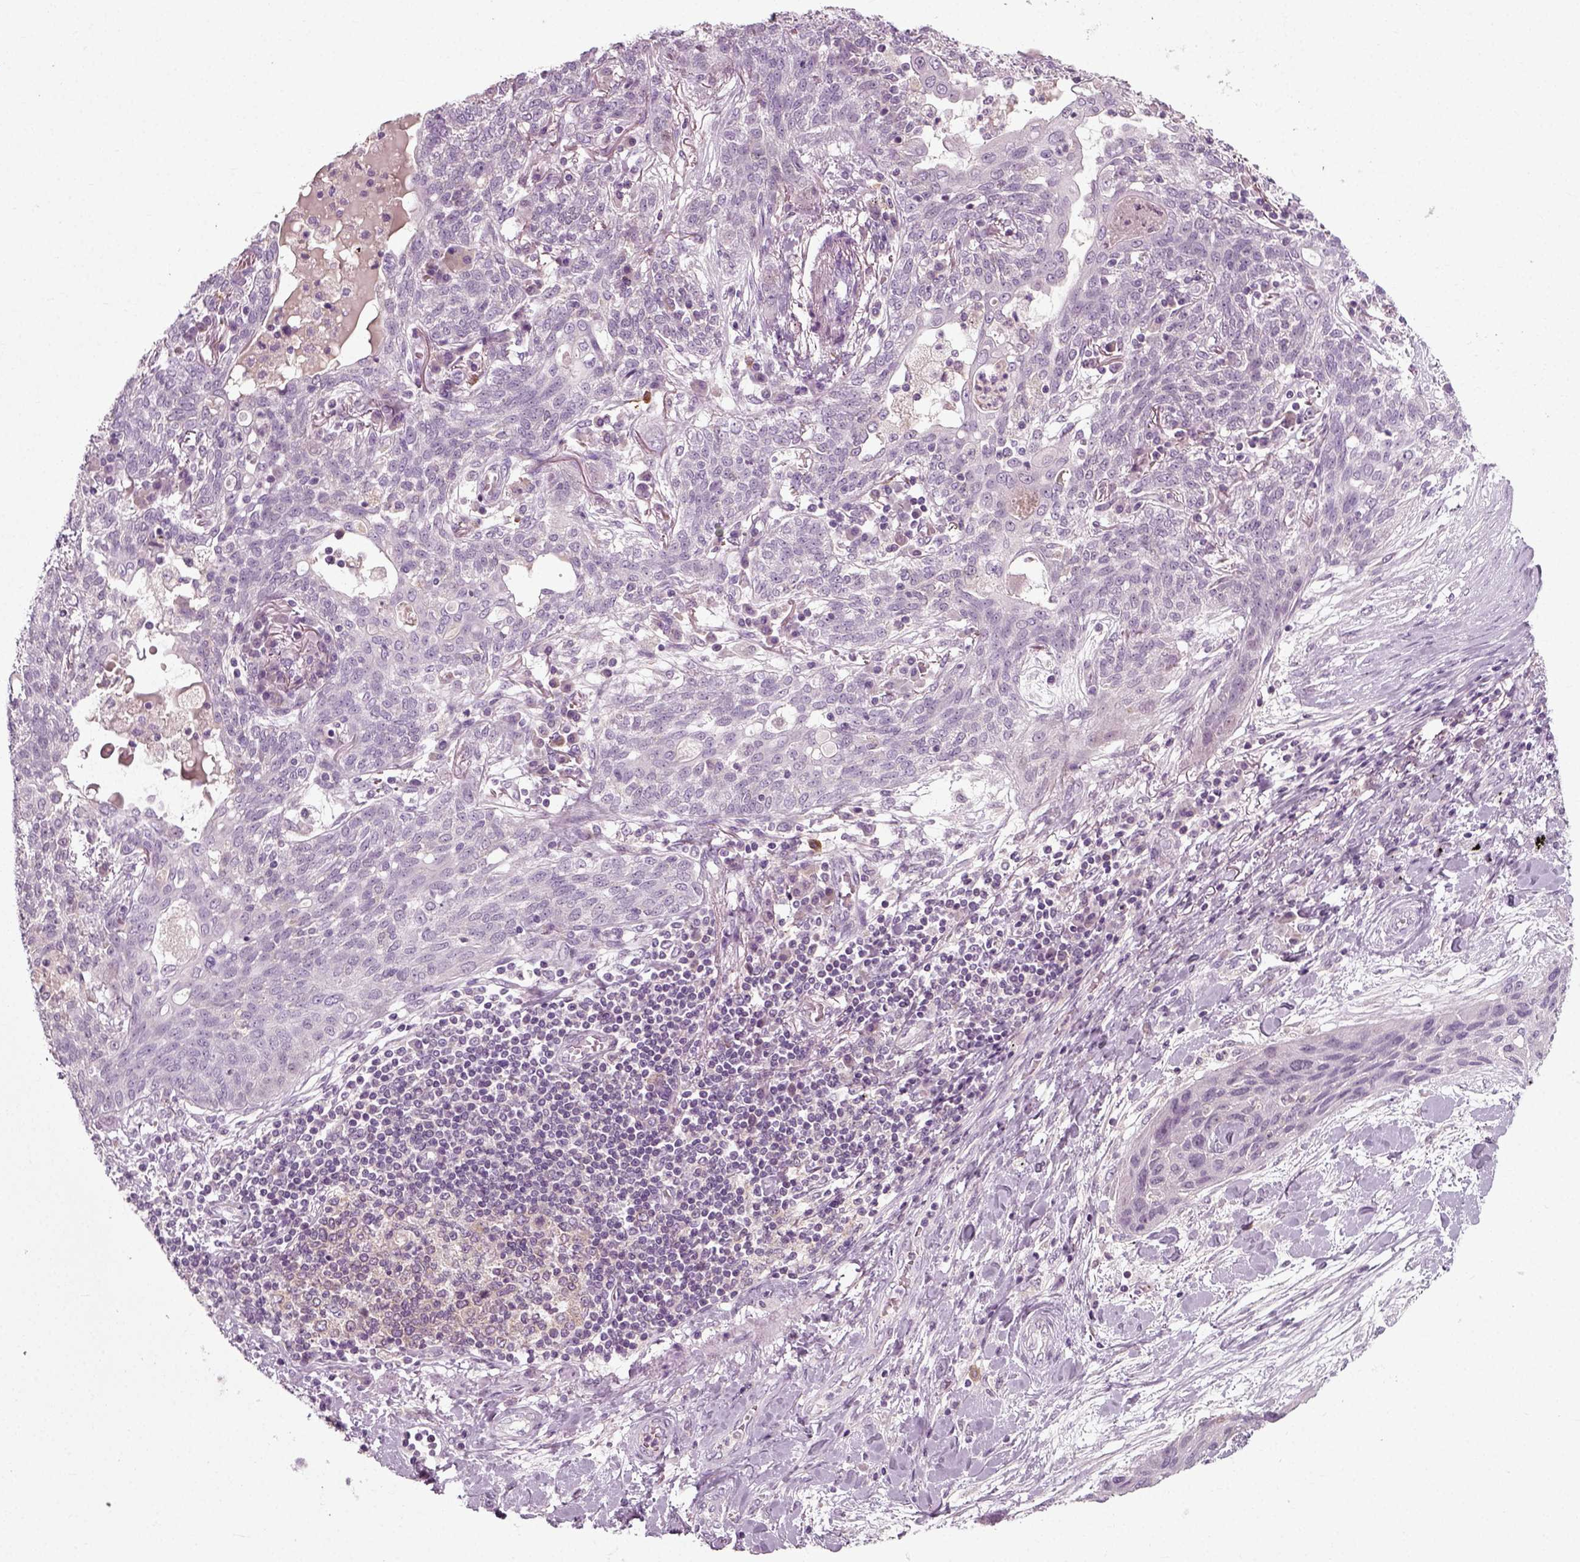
{"staining": {"intensity": "negative", "quantity": "none", "location": "none"}, "tissue": "lung cancer", "cell_type": "Tumor cells", "image_type": "cancer", "snomed": [{"axis": "morphology", "description": "Squamous cell carcinoma, NOS"}, {"axis": "topography", "description": "Lung"}], "caption": "Tumor cells show no significant protein expression in lung cancer (squamous cell carcinoma).", "gene": "RND2", "patient": {"sex": "female", "age": 70}}